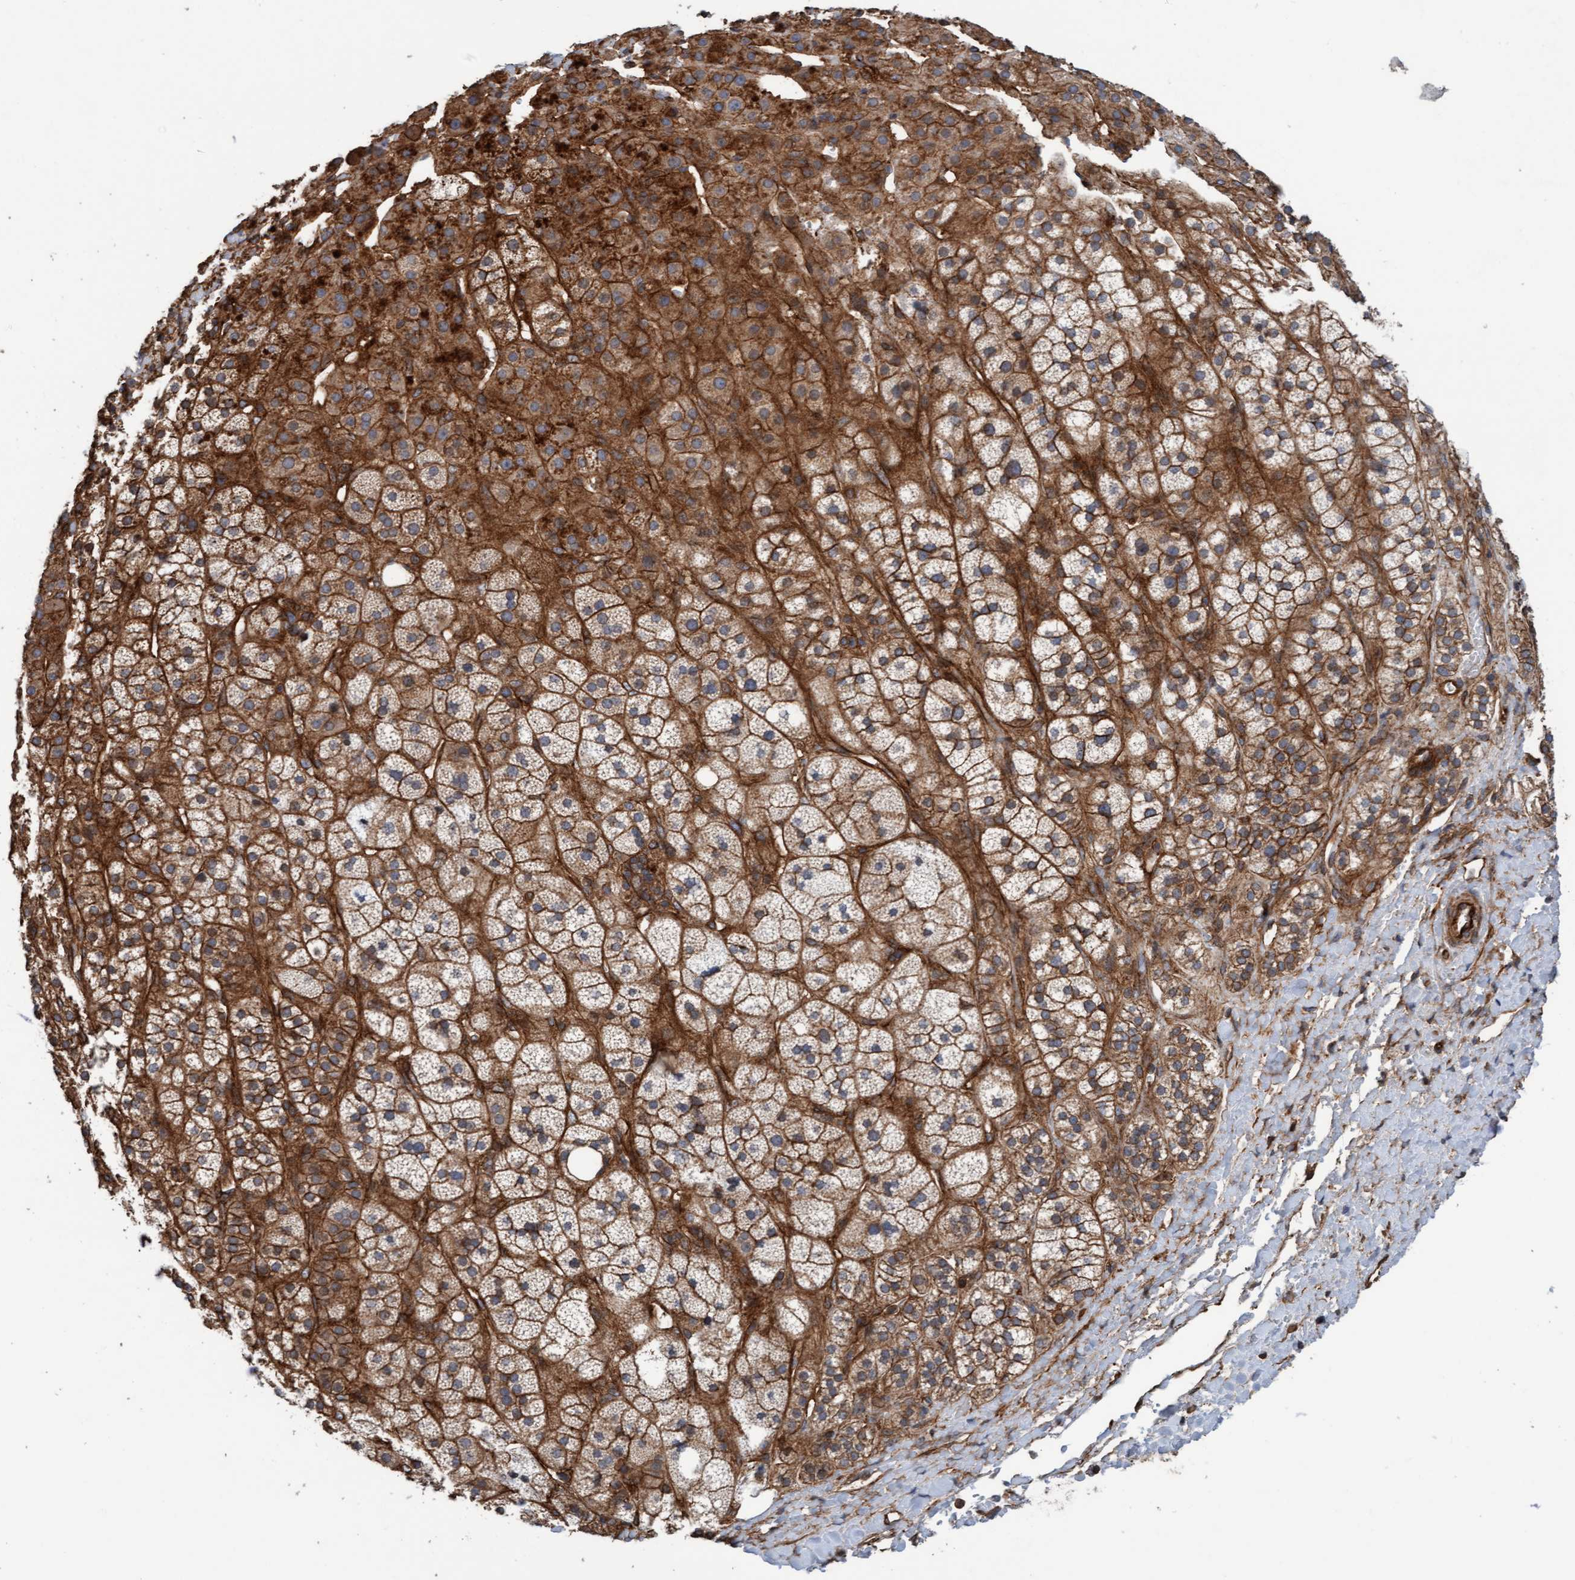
{"staining": {"intensity": "strong", "quantity": ">75%", "location": "cytoplasmic/membranous"}, "tissue": "adrenal gland", "cell_type": "Glandular cells", "image_type": "normal", "snomed": [{"axis": "morphology", "description": "Normal tissue, NOS"}, {"axis": "topography", "description": "Adrenal gland"}], "caption": "This is a photomicrograph of immunohistochemistry staining of unremarkable adrenal gland, which shows strong expression in the cytoplasmic/membranous of glandular cells.", "gene": "STXBP4", "patient": {"sex": "male", "age": 56}}